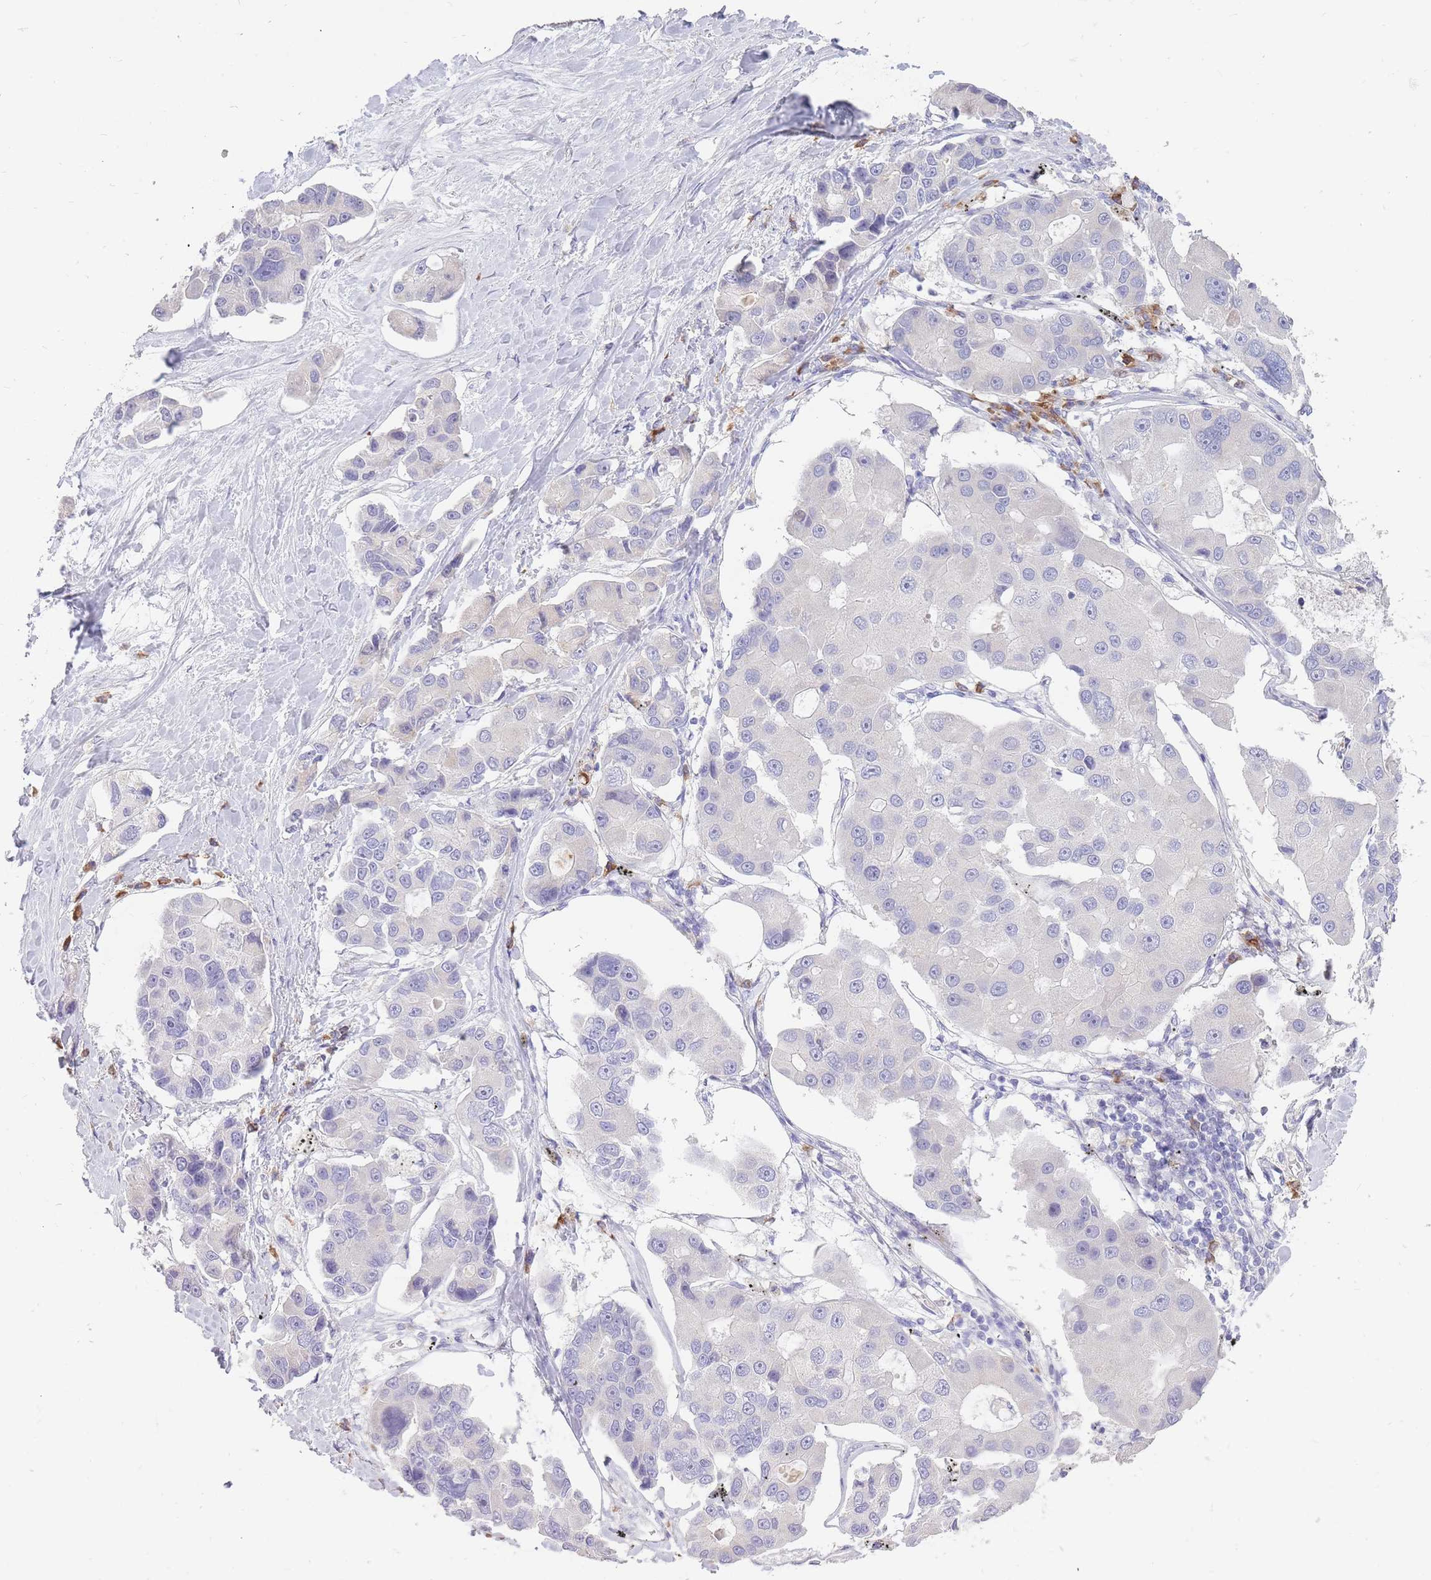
{"staining": {"intensity": "negative", "quantity": "none", "location": "none"}, "tissue": "lung cancer", "cell_type": "Tumor cells", "image_type": "cancer", "snomed": [{"axis": "morphology", "description": "Adenocarcinoma, NOS"}, {"axis": "topography", "description": "Lung"}], "caption": "Image shows no significant protein positivity in tumor cells of lung cancer.", "gene": "FRG2C", "patient": {"sex": "female", "age": 54}}